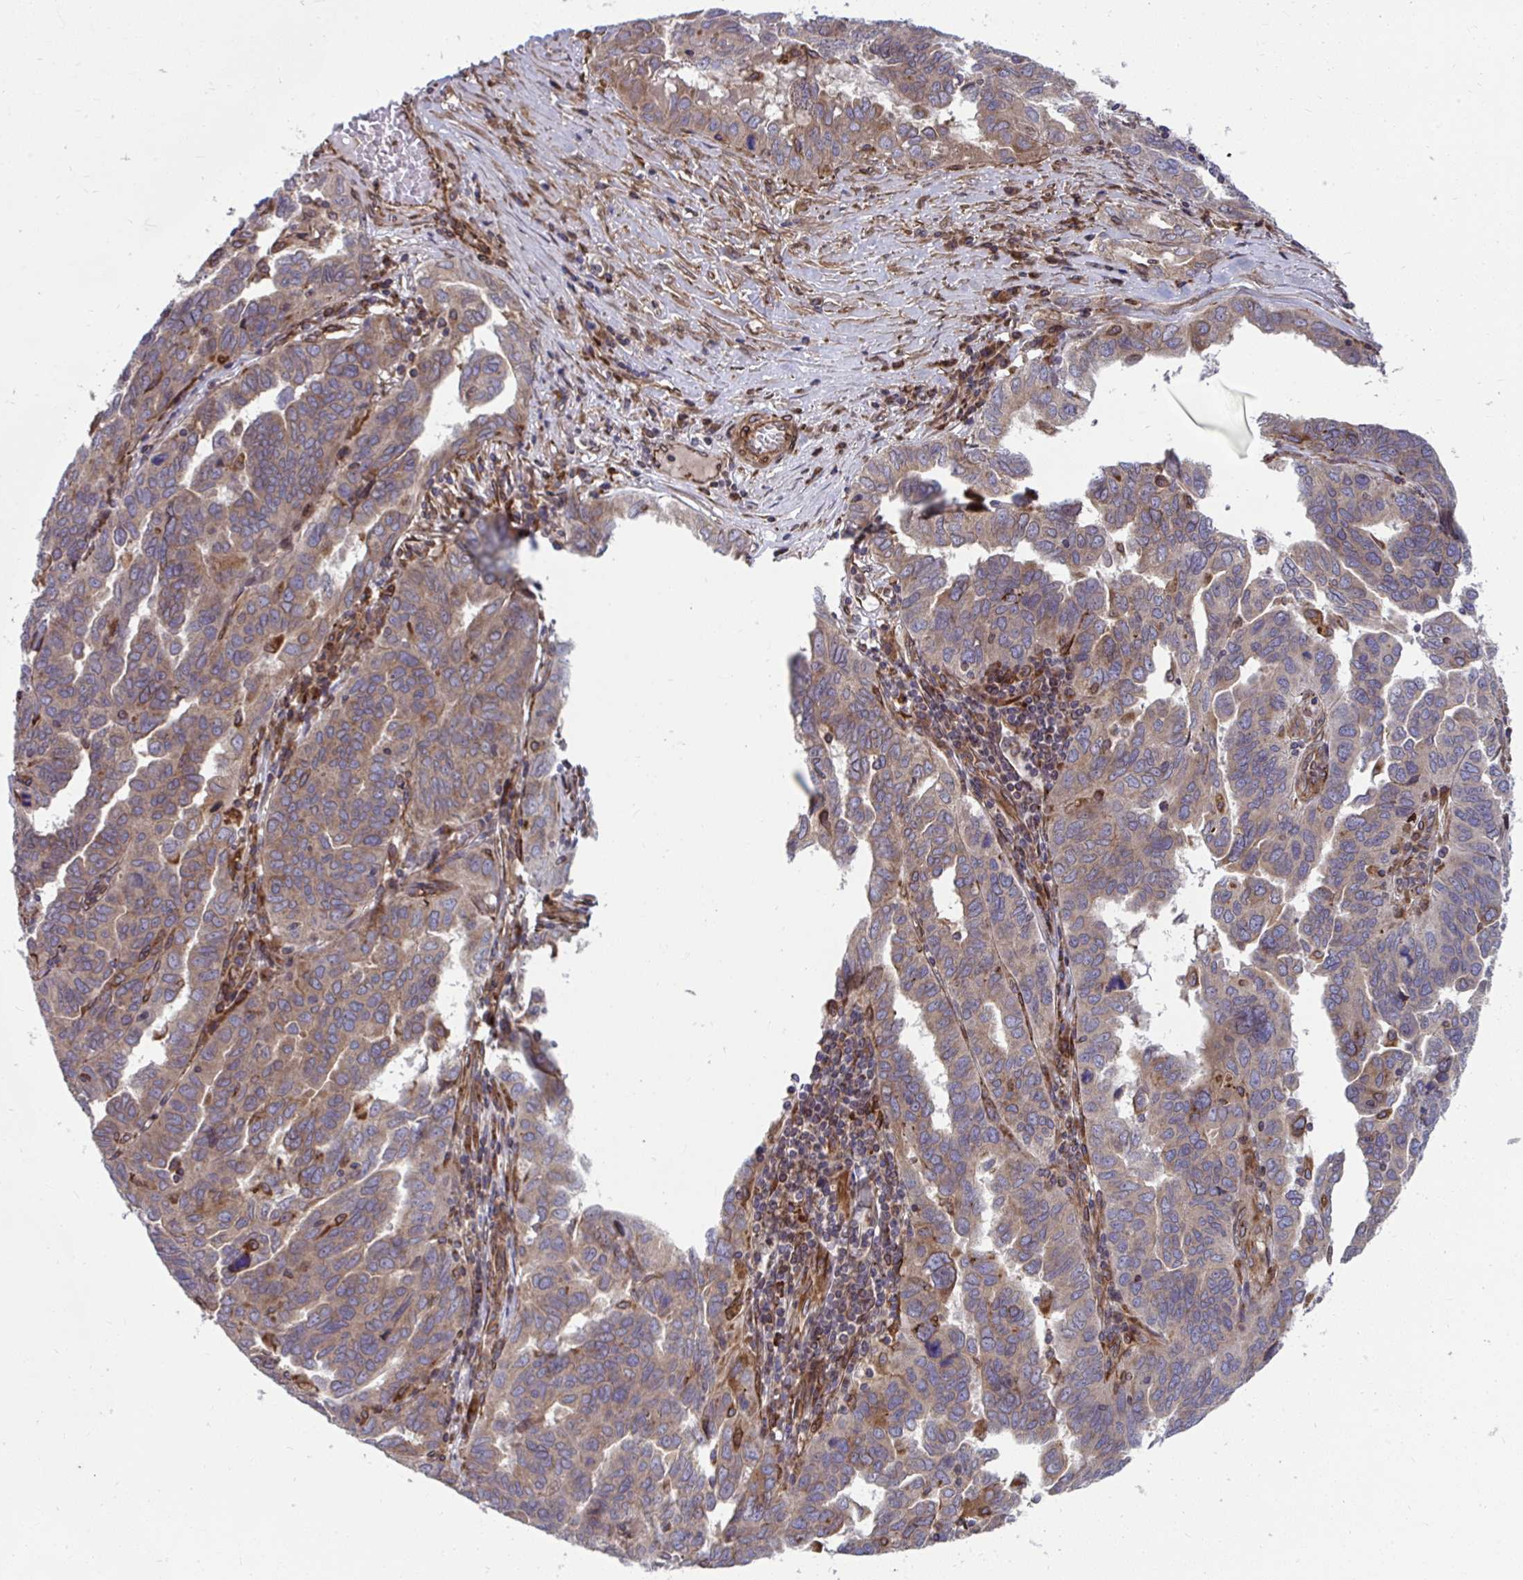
{"staining": {"intensity": "weak", "quantity": "25%-75%", "location": "cytoplasmic/membranous"}, "tissue": "ovarian cancer", "cell_type": "Tumor cells", "image_type": "cancer", "snomed": [{"axis": "morphology", "description": "Cystadenocarcinoma, serous, NOS"}, {"axis": "topography", "description": "Ovary"}], "caption": "Weak cytoplasmic/membranous staining is identified in about 25%-75% of tumor cells in ovarian cancer (serous cystadenocarcinoma).", "gene": "STIM2", "patient": {"sex": "female", "age": 64}}